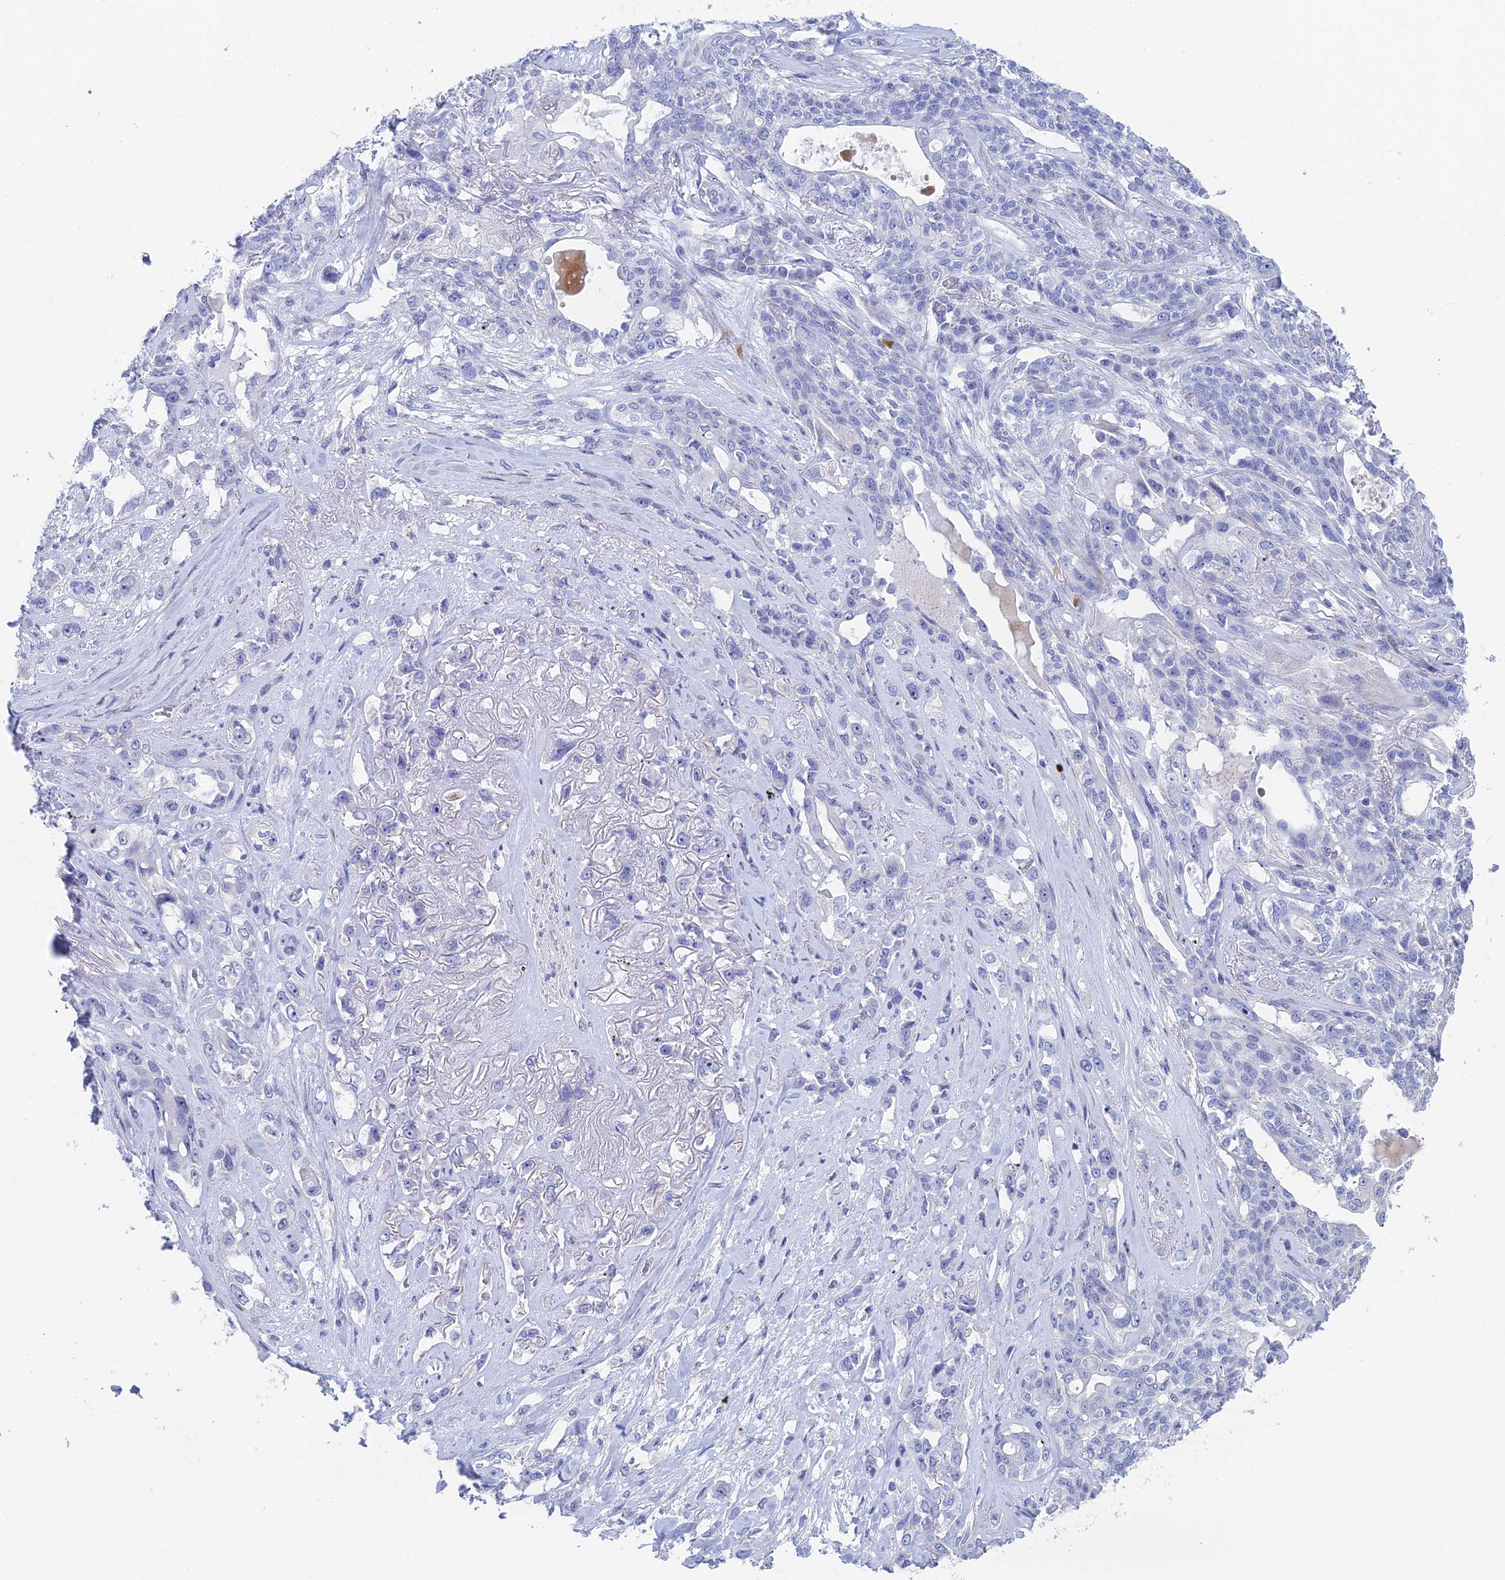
{"staining": {"intensity": "negative", "quantity": "none", "location": "none"}, "tissue": "lung cancer", "cell_type": "Tumor cells", "image_type": "cancer", "snomed": [{"axis": "morphology", "description": "Squamous cell carcinoma, NOS"}, {"axis": "topography", "description": "Lung"}], "caption": "The image displays no staining of tumor cells in squamous cell carcinoma (lung).", "gene": "DRGX", "patient": {"sex": "female", "age": 70}}